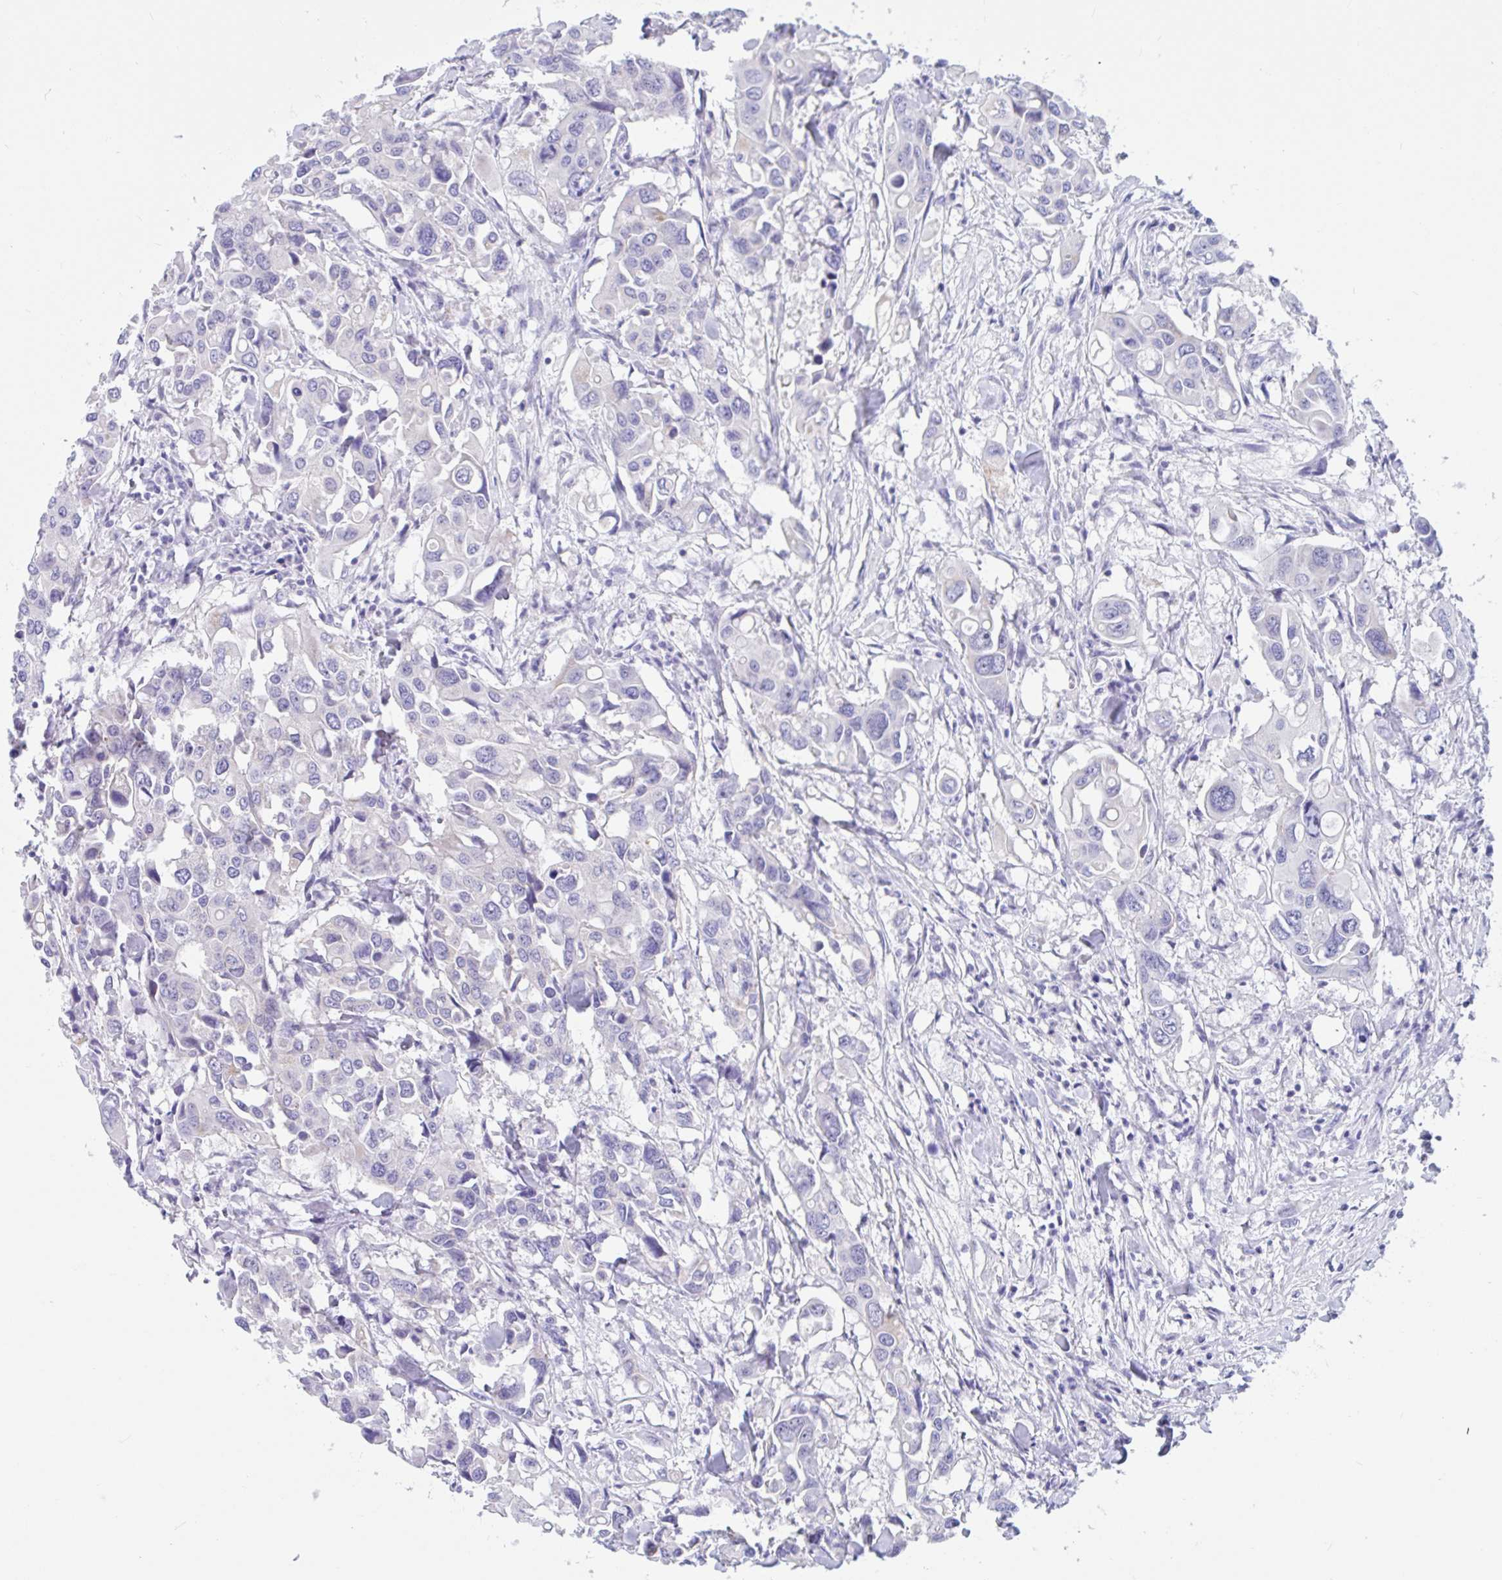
{"staining": {"intensity": "negative", "quantity": "none", "location": "none"}, "tissue": "colorectal cancer", "cell_type": "Tumor cells", "image_type": "cancer", "snomed": [{"axis": "morphology", "description": "Adenocarcinoma, NOS"}, {"axis": "topography", "description": "Colon"}], "caption": "DAB immunohistochemical staining of human colorectal cancer (adenocarcinoma) reveals no significant staining in tumor cells.", "gene": "OR6N2", "patient": {"sex": "male", "age": 77}}